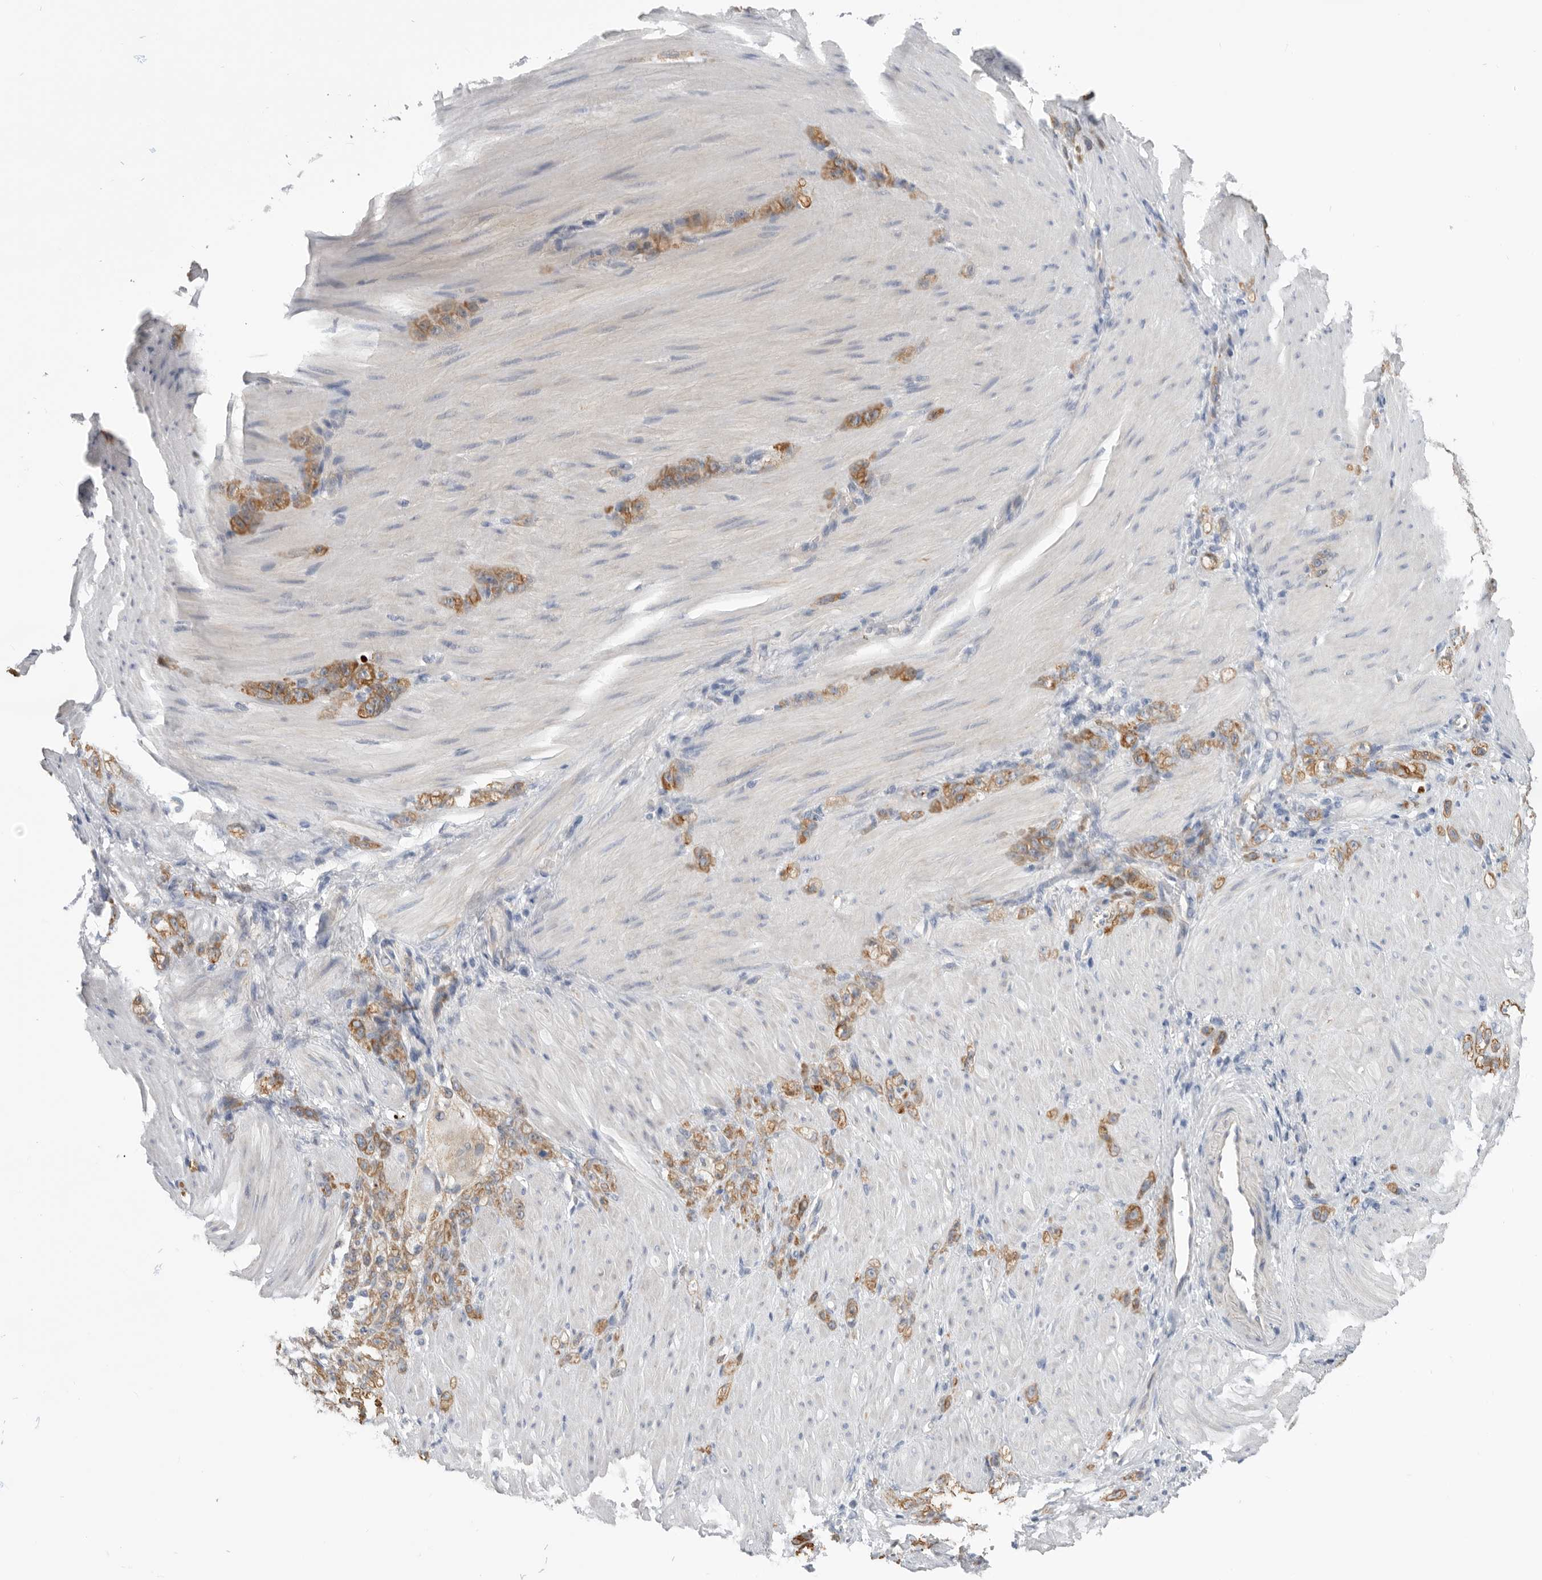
{"staining": {"intensity": "moderate", "quantity": ">75%", "location": "cytoplasmic/membranous"}, "tissue": "stomach cancer", "cell_type": "Tumor cells", "image_type": "cancer", "snomed": [{"axis": "morphology", "description": "Normal tissue, NOS"}, {"axis": "morphology", "description": "Adenocarcinoma, NOS"}, {"axis": "topography", "description": "Stomach"}], "caption": "Stomach adenocarcinoma was stained to show a protein in brown. There is medium levels of moderate cytoplasmic/membranous staining in approximately >75% of tumor cells.", "gene": "MTFR1L", "patient": {"sex": "male", "age": 82}}